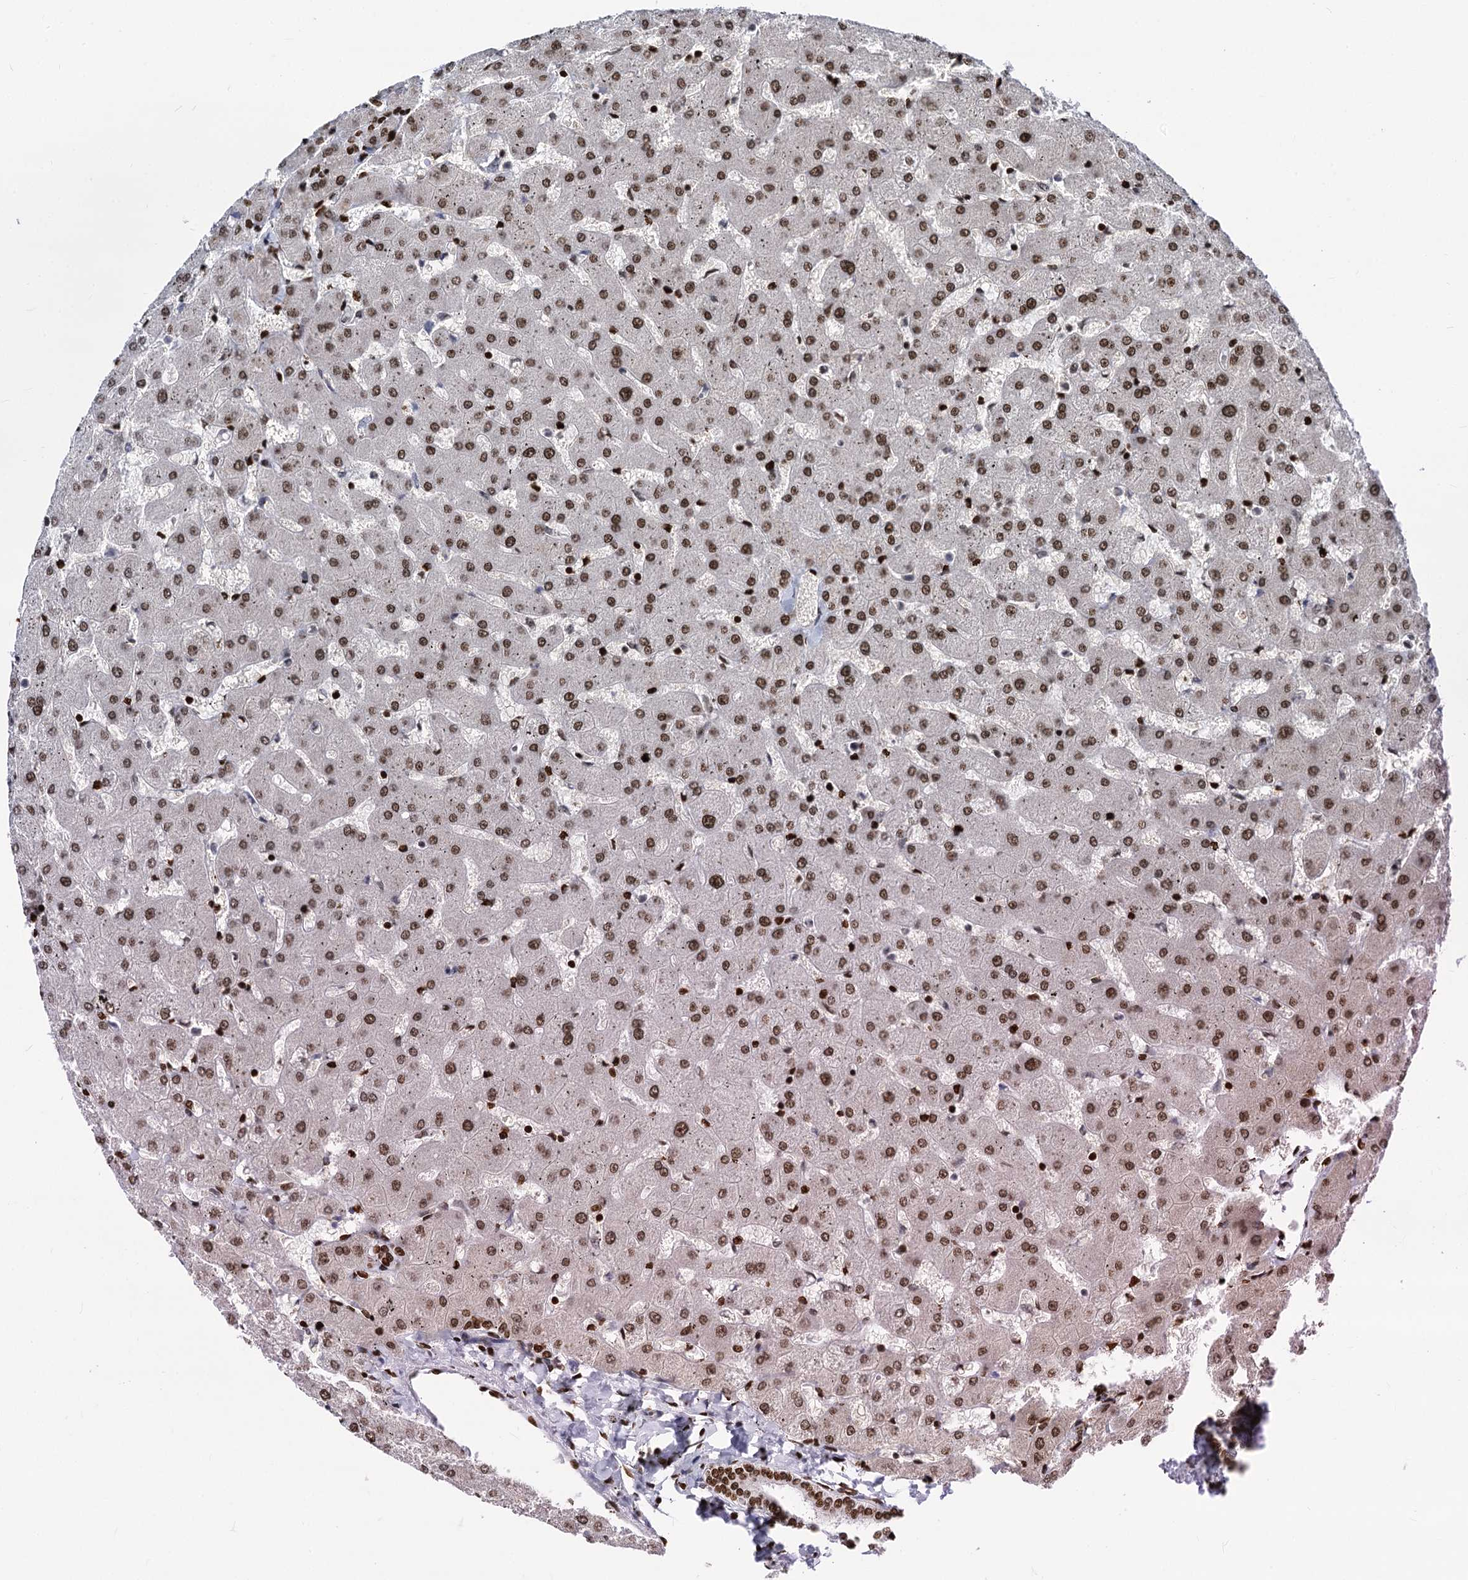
{"staining": {"intensity": "strong", "quantity": ">75%", "location": "nuclear"}, "tissue": "liver", "cell_type": "Cholangiocytes", "image_type": "normal", "snomed": [{"axis": "morphology", "description": "Normal tissue, NOS"}, {"axis": "topography", "description": "Liver"}], "caption": "Benign liver exhibits strong nuclear expression in approximately >75% of cholangiocytes.", "gene": "MECP2", "patient": {"sex": "female", "age": 63}}